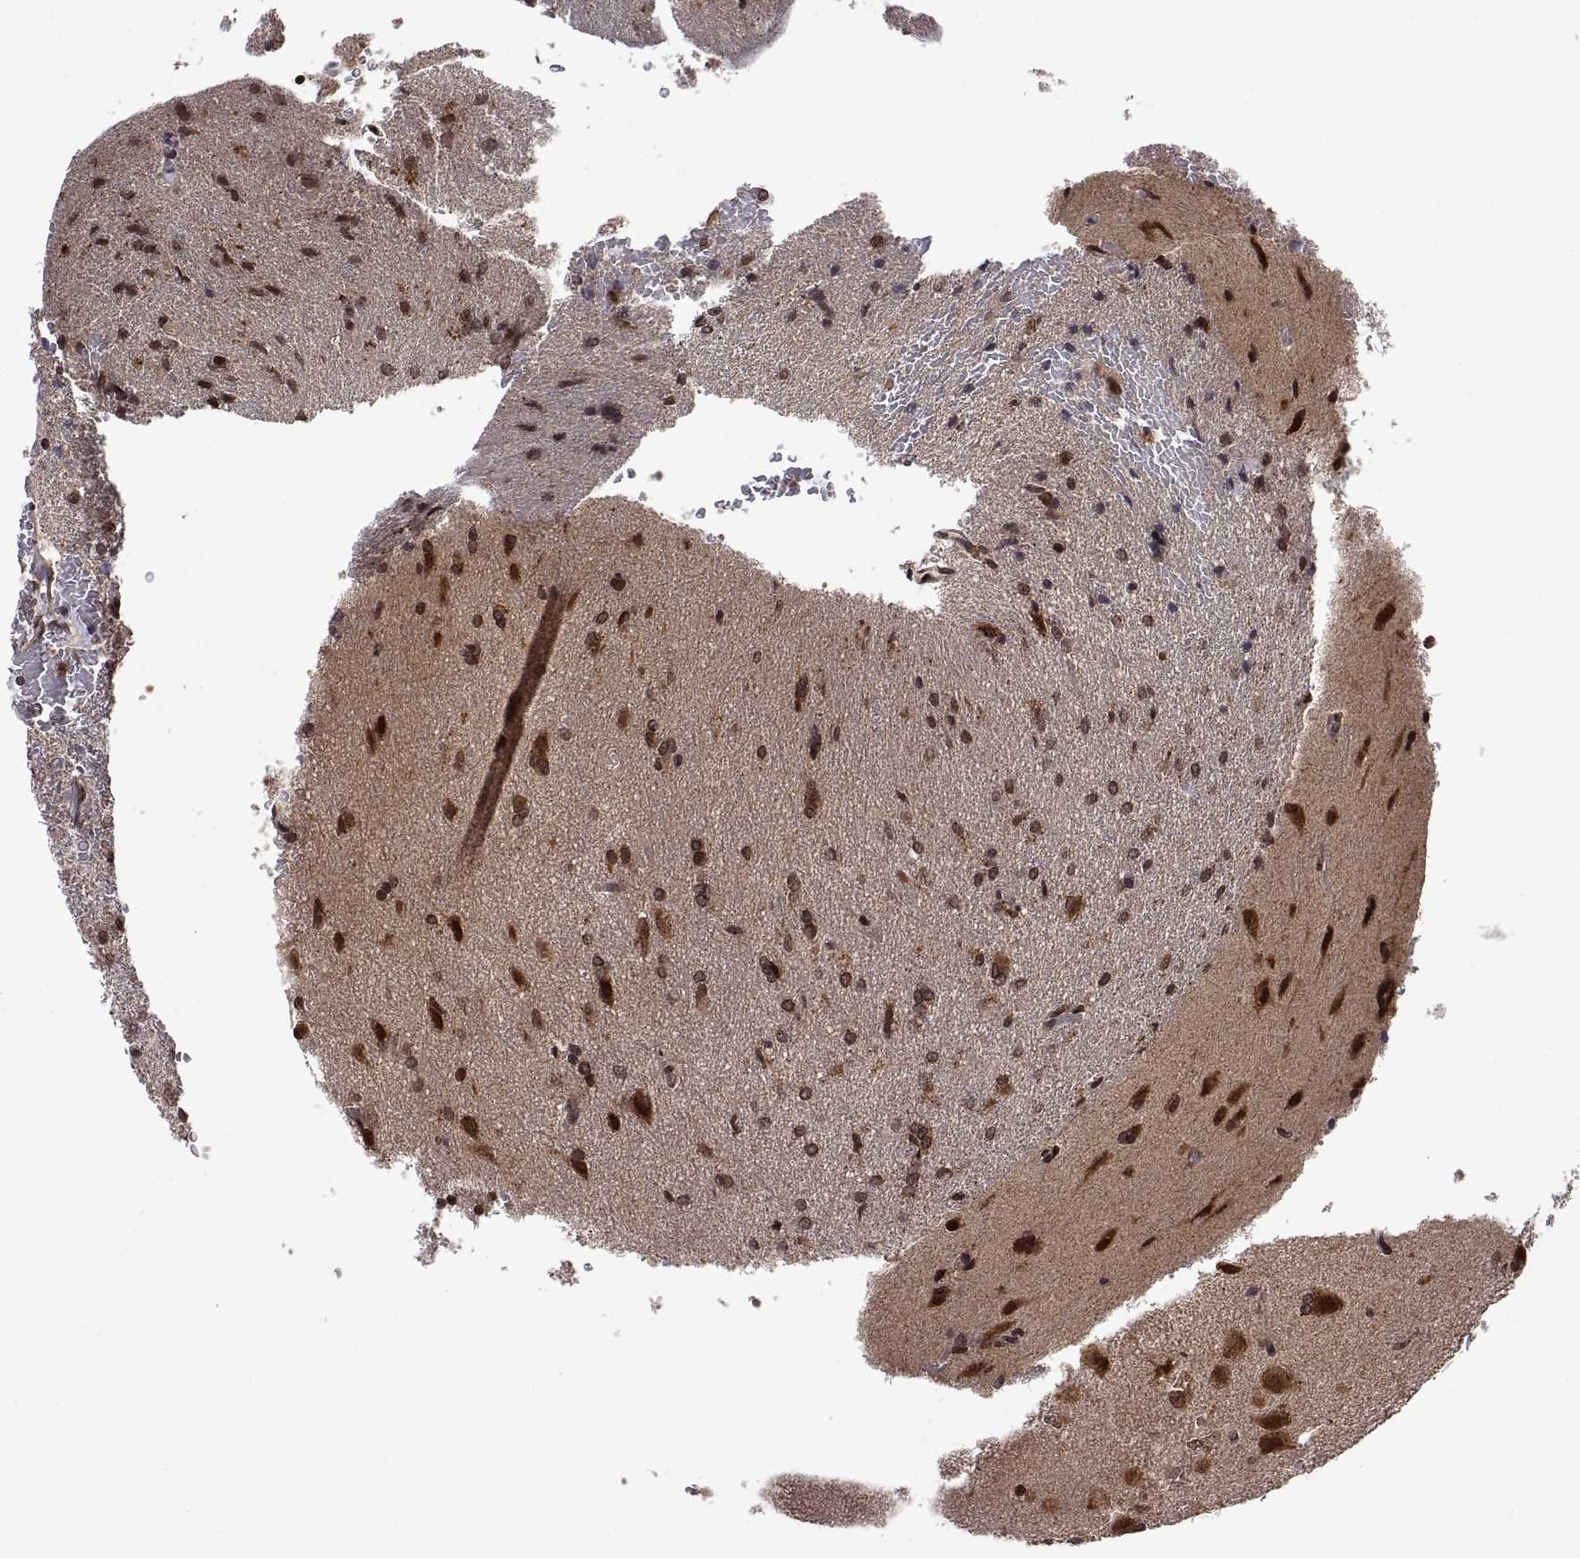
{"staining": {"intensity": "moderate", "quantity": "25%-75%", "location": "nuclear"}, "tissue": "glioma", "cell_type": "Tumor cells", "image_type": "cancer", "snomed": [{"axis": "morphology", "description": "Glioma, malignant, High grade"}, {"axis": "topography", "description": "Brain"}], "caption": "DAB immunohistochemical staining of high-grade glioma (malignant) displays moderate nuclear protein positivity in approximately 25%-75% of tumor cells. (IHC, brightfield microscopy, high magnification).", "gene": "ZNRF2", "patient": {"sex": "male", "age": 68}}